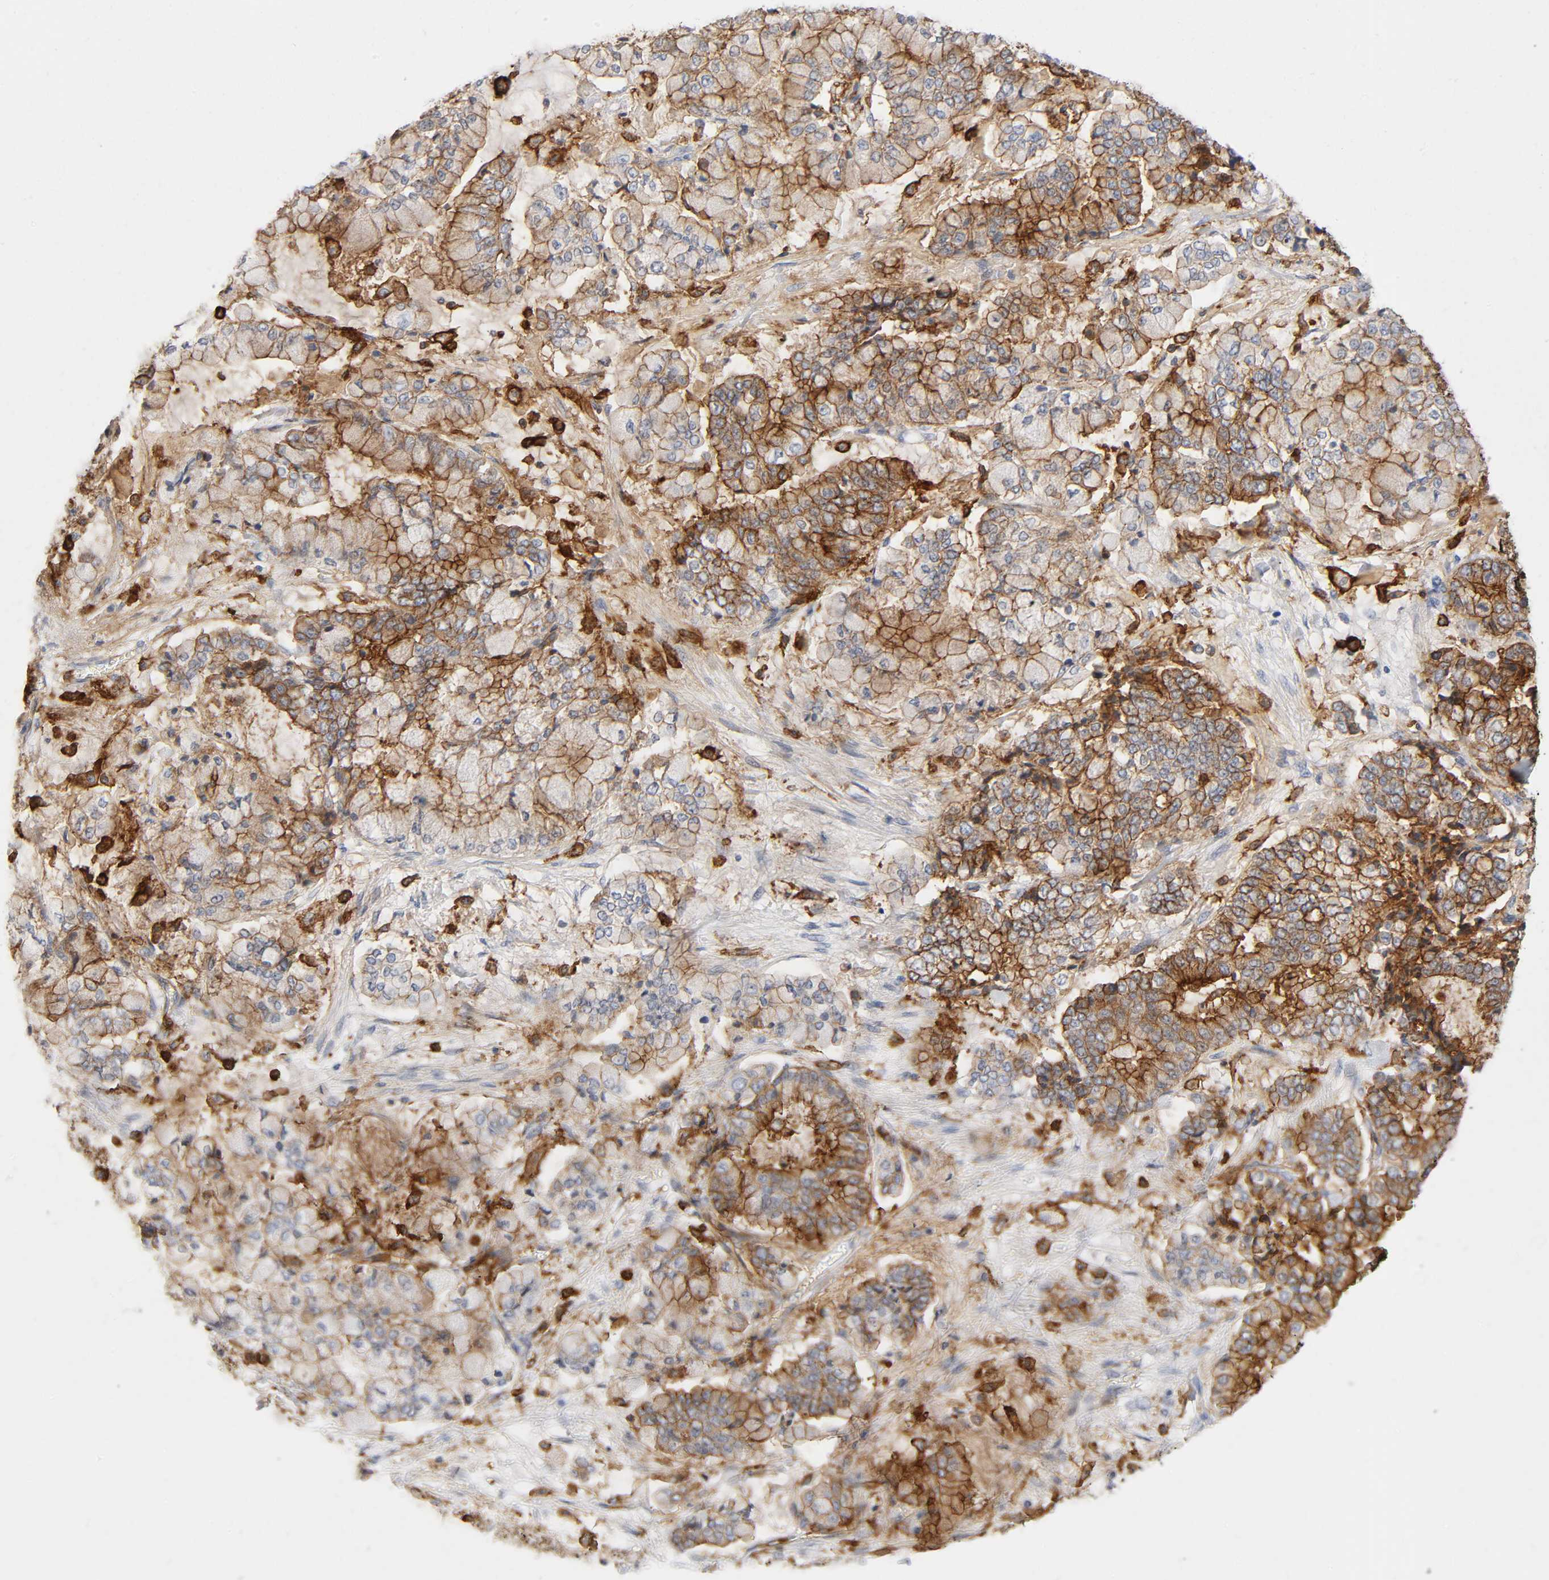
{"staining": {"intensity": "moderate", "quantity": ">75%", "location": "cytoplasmic/membranous"}, "tissue": "stomach cancer", "cell_type": "Tumor cells", "image_type": "cancer", "snomed": [{"axis": "morphology", "description": "Normal tissue, NOS"}, {"axis": "morphology", "description": "Adenocarcinoma, NOS"}, {"axis": "topography", "description": "Stomach, upper"}, {"axis": "topography", "description": "Stomach"}], "caption": "Adenocarcinoma (stomach) was stained to show a protein in brown. There is medium levels of moderate cytoplasmic/membranous expression in approximately >75% of tumor cells.", "gene": "LYN", "patient": {"sex": "male", "age": 76}}